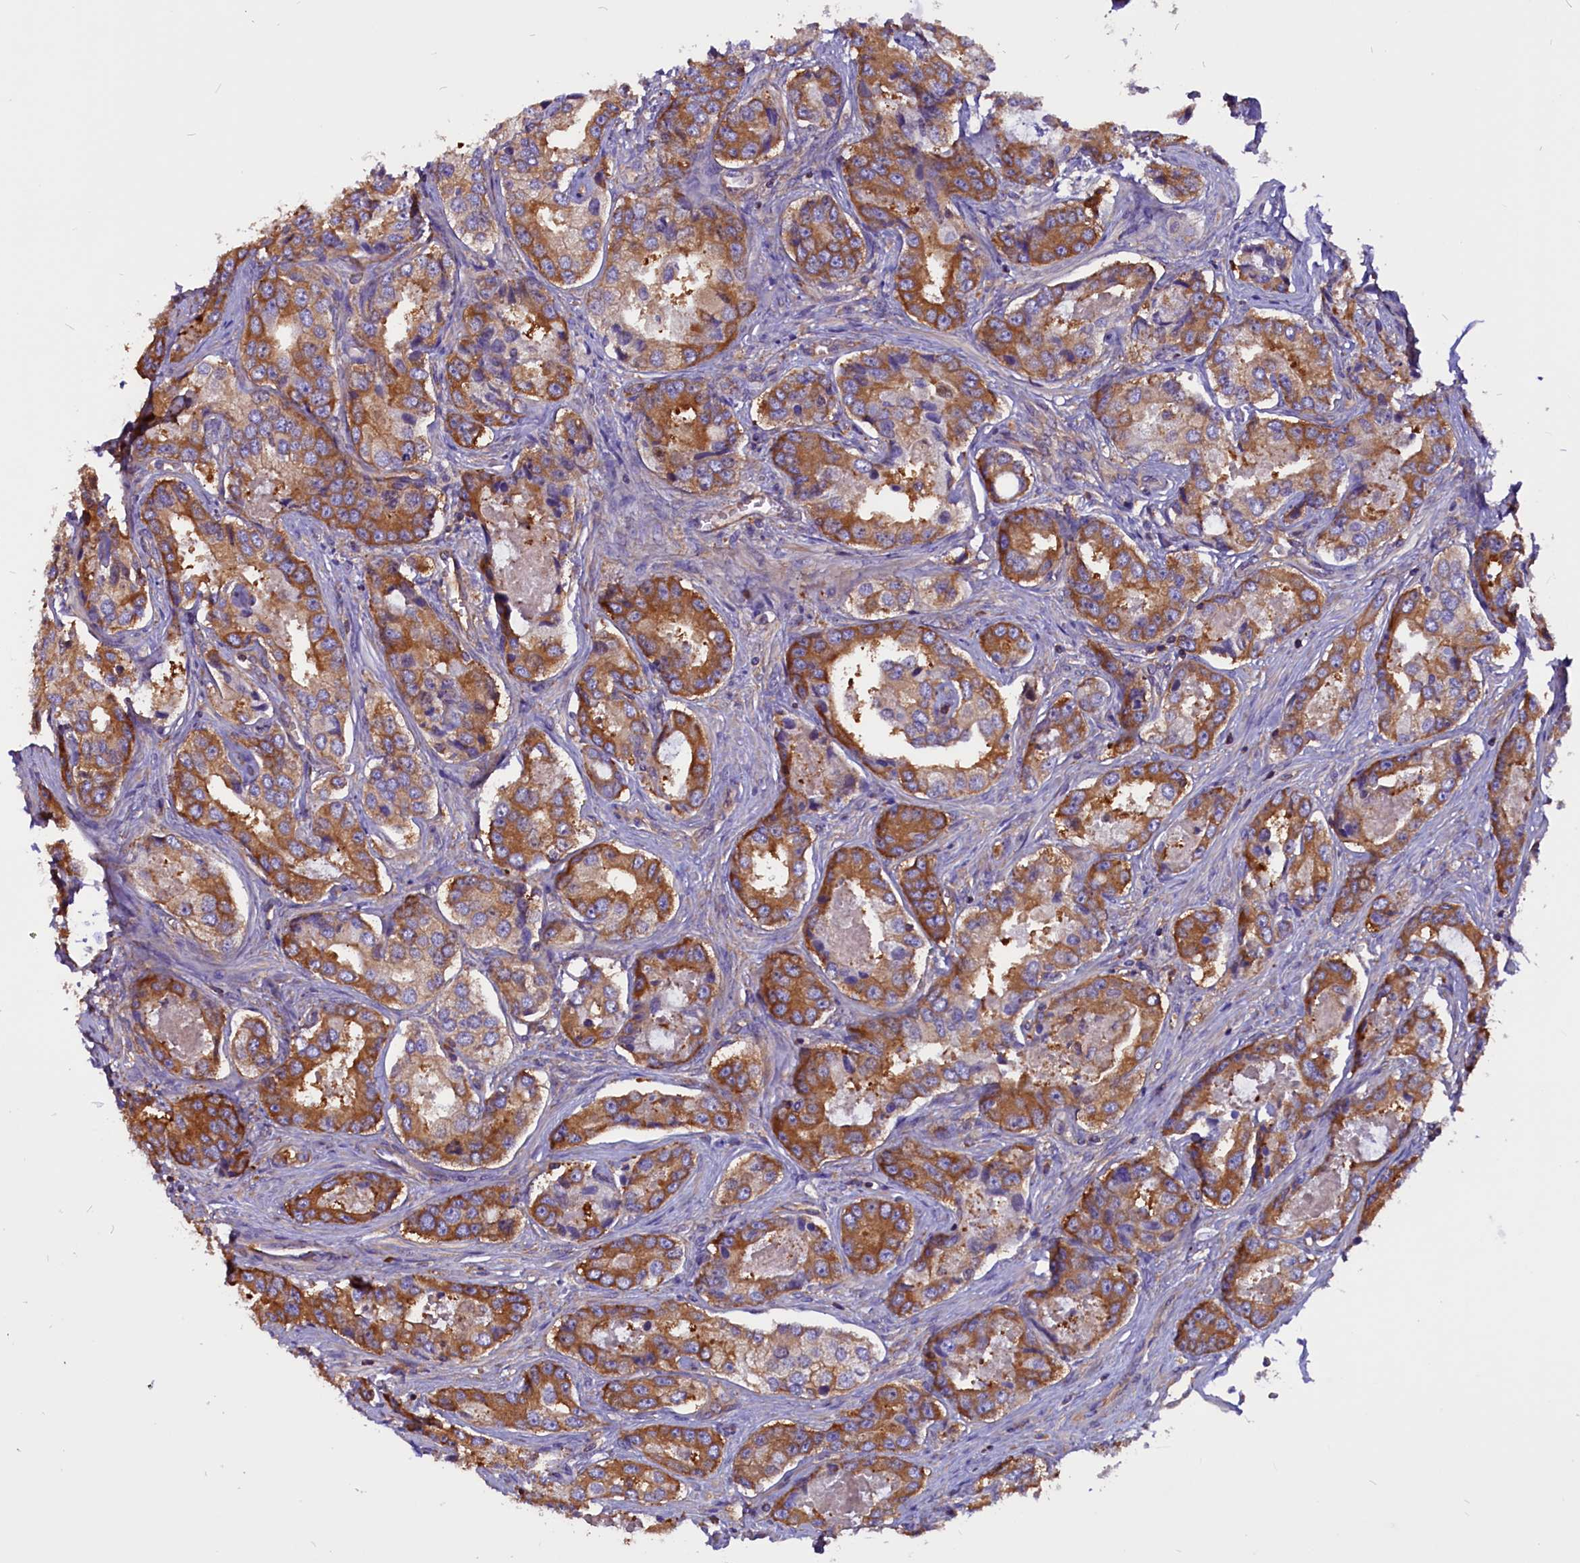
{"staining": {"intensity": "moderate", "quantity": ">75%", "location": "cytoplasmic/membranous"}, "tissue": "prostate cancer", "cell_type": "Tumor cells", "image_type": "cancer", "snomed": [{"axis": "morphology", "description": "Adenocarcinoma, Low grade"}, {"axis": "topography", "description": "Prostate"}], "caption": "This micrograph exhibits adenocarcinoma (low-grade) (prostate) stained with immunohistochemistry to label a protein in brown. The cytoplasmic/membranous of tumor cells show moderate positivity for the protein. Nuclei are counter-stained blue.", "gene": "EIF3G", "patient": {"sex": "male", "age": 68}}